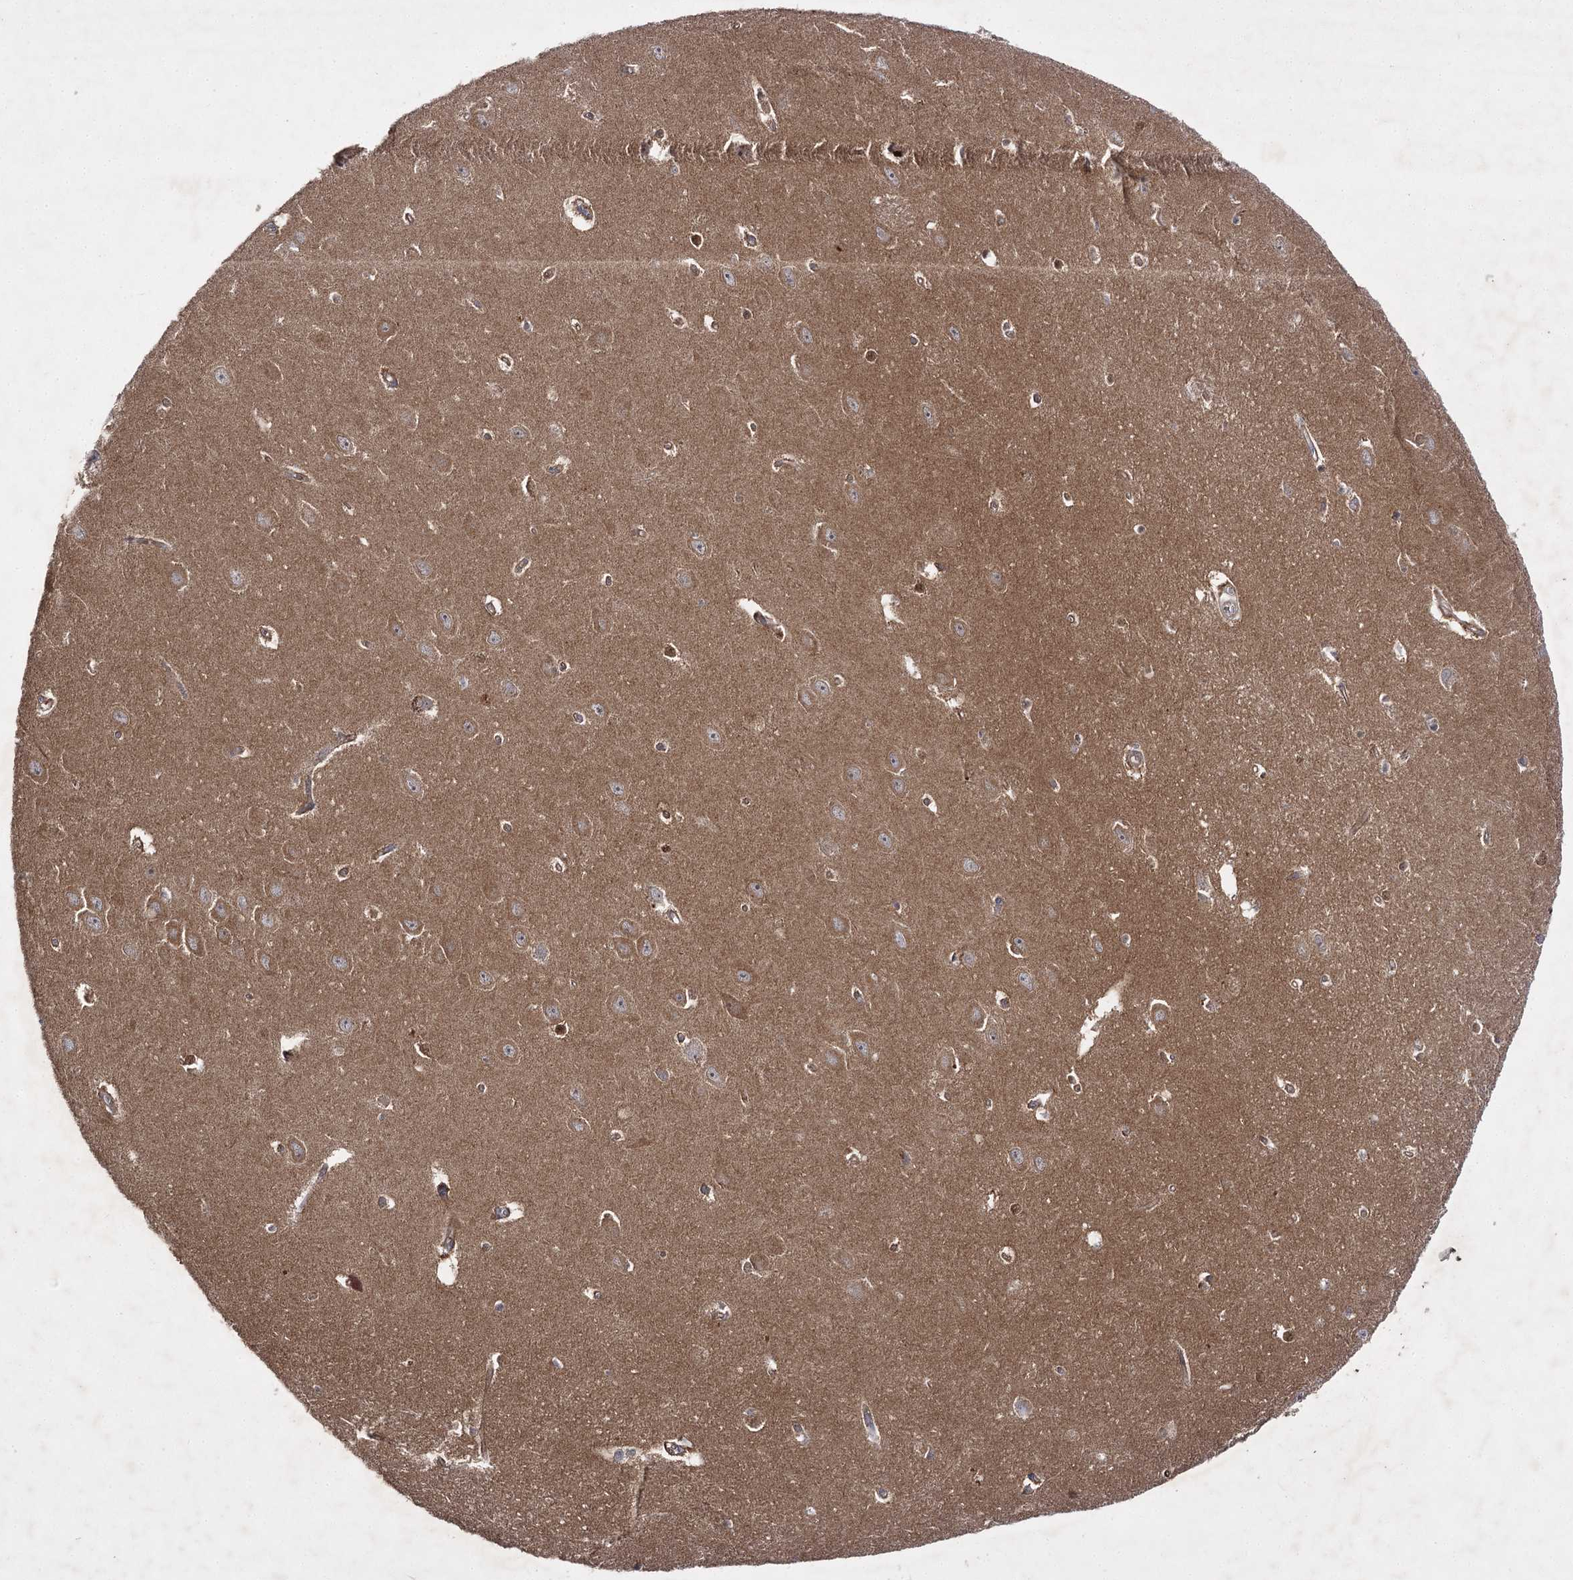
{"staining": {"intensity": "weak", "quantity": "<25%", "location": "cytoplasmic/membranous"}, "tissue": "hippocampus", "cell_type": "Glial cells", "image_type": "normal", "snomed": [{"axis": "morphology", "description": "Normal tissue, NOS"}, {"axis": "topography", "description": "Hippocampus"}], "caption": "This micrograph is of unremarkable hippocampus stained with IHC to label a protein in brown with the nuclei are counter-stained blue. There is no expression in glial cells.", "gene": "BCR", "patient": {"sex": "female", "age": 64}}